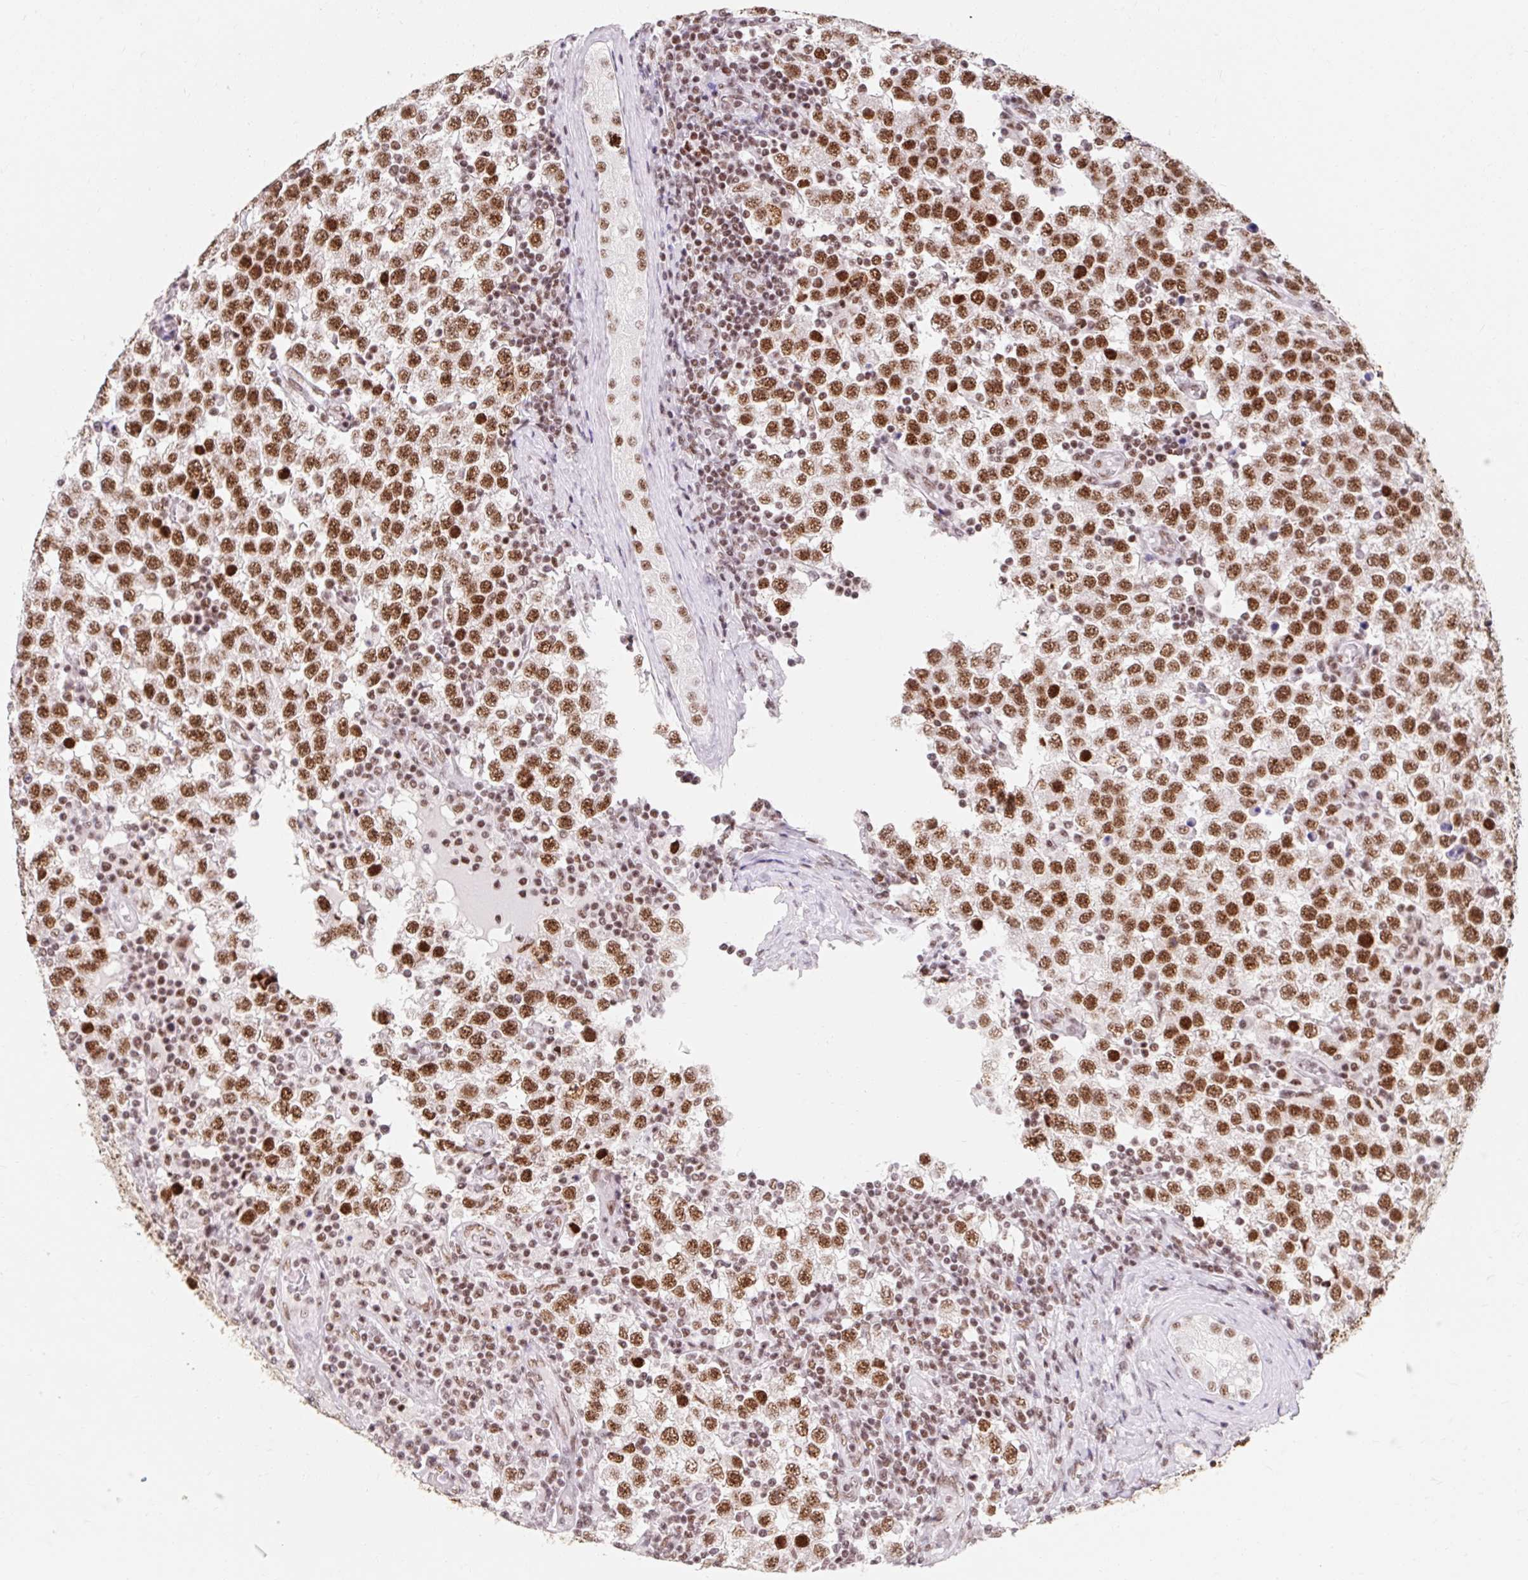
{"staining": {"intensity": "strong", "quantity": ">75%", "location": "nuclear"}, "tissue": "testis cancer", "cell_type": "Tumor cells", "image_type": "cancer", "snomed": [{"axis": "morphology", "description": "Seminoma, NOS"}, {"axis": "topography", "description": "Testis"}], "caption": "Tumor cells show high levels of strong nuclear expression in about >75% of cells in testis cancer. Using DAB (3,3'-diaminobenzidine) (brown) and hematoxylin (blue) stains, captured at high magnification using brightfield microscopy.", "gene": "SRSF10", "patient": {"sex": "male", "age": 34}}